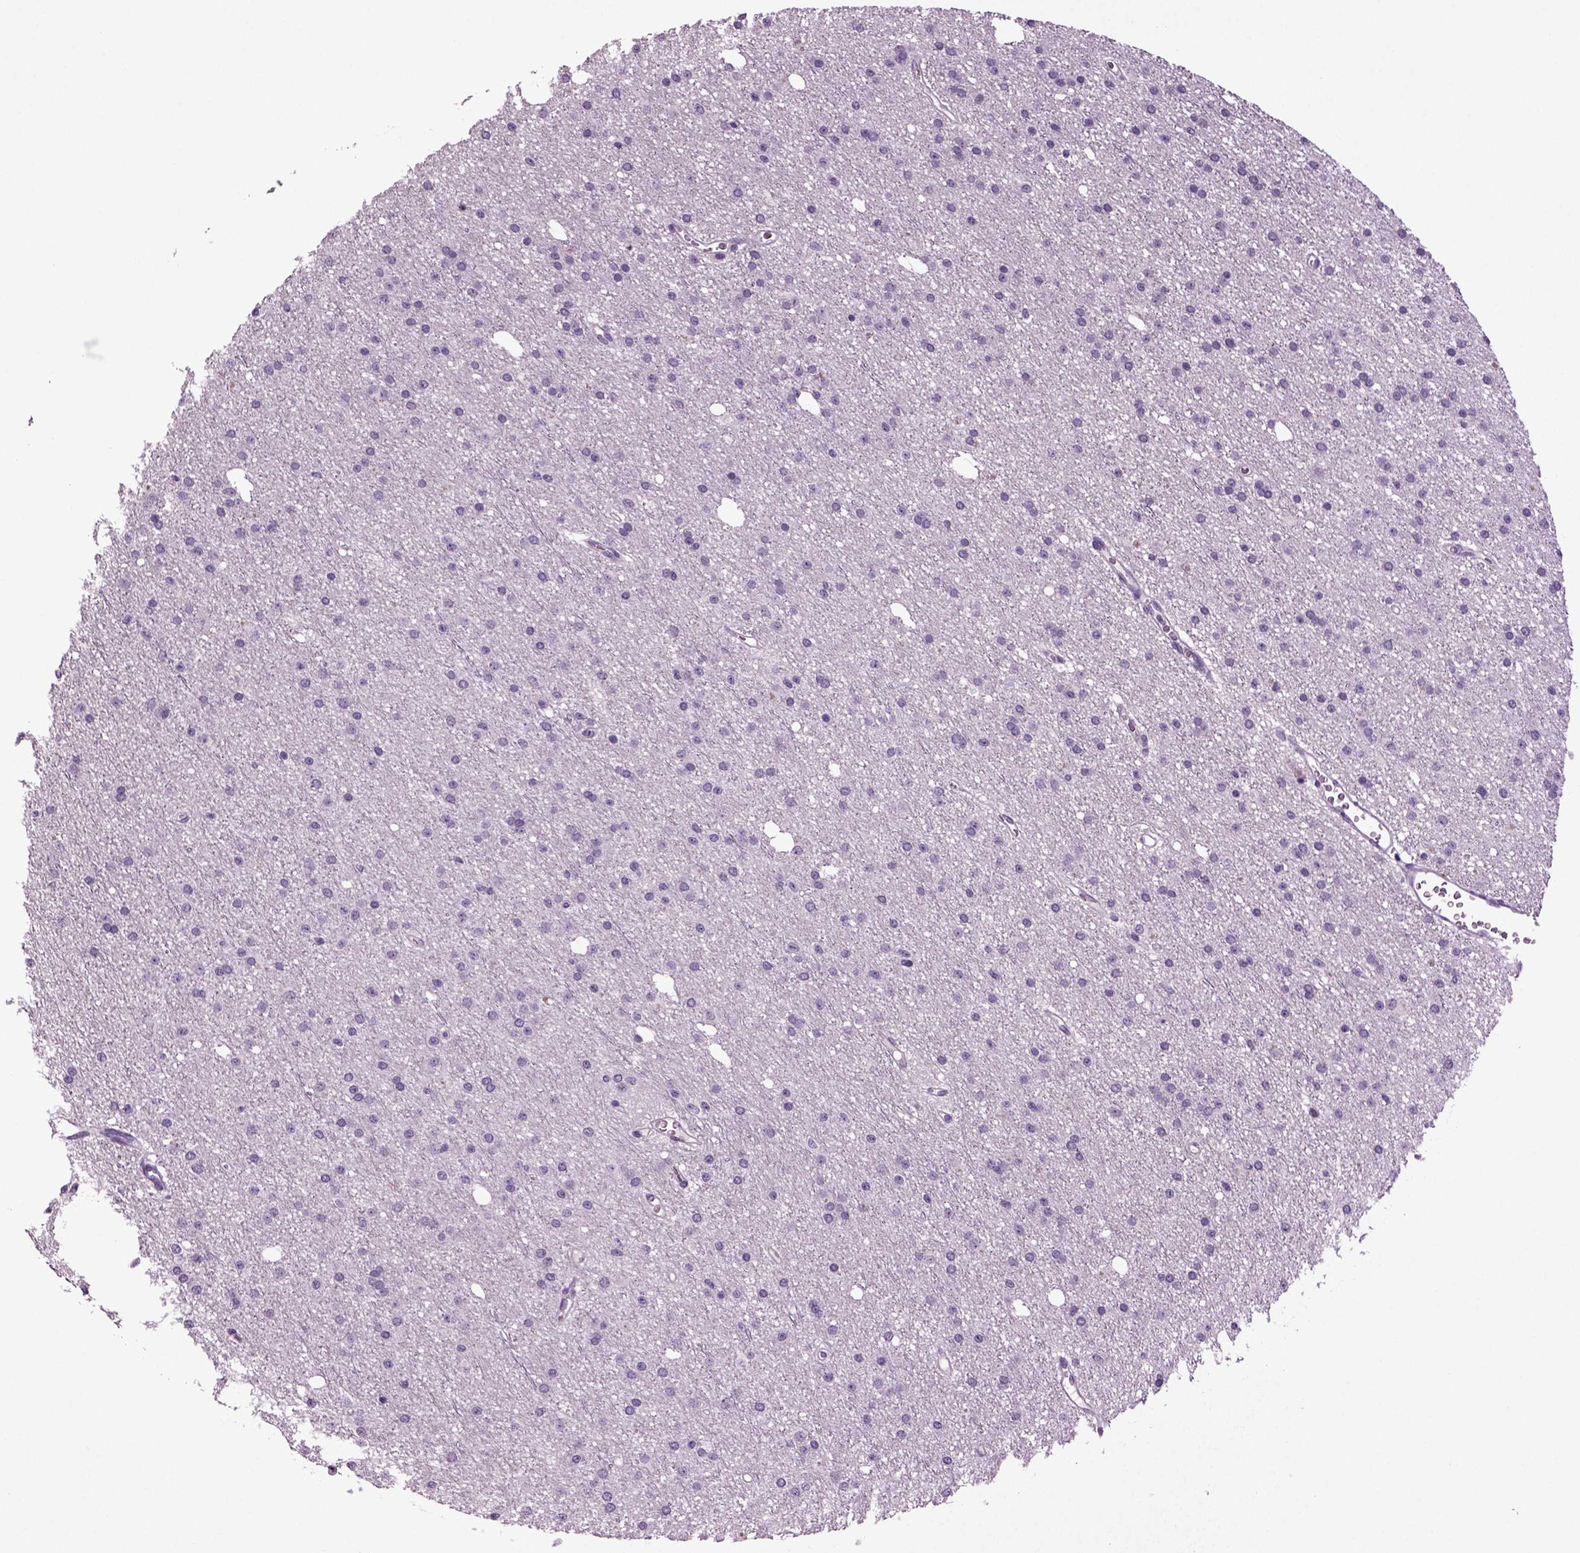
{"staining": {"intensity": "negative", "quantity": "none", "location": "none"}, "tissue": "glioma", "cell_type": "Tumor cells", "image_type": "cancer", "snomed": [{"axis": "morphology", "description": "Glioma, malignant, Low grade"}, {"axis": "topography", "description": "Brain"}], "caption": "High power microscopy histopathology image of an IHC histopathology image of glioma, revealing no significant staining in tumor cells.", "gene": "FGF11", "patient": {"sex": "male", "age": 27}}